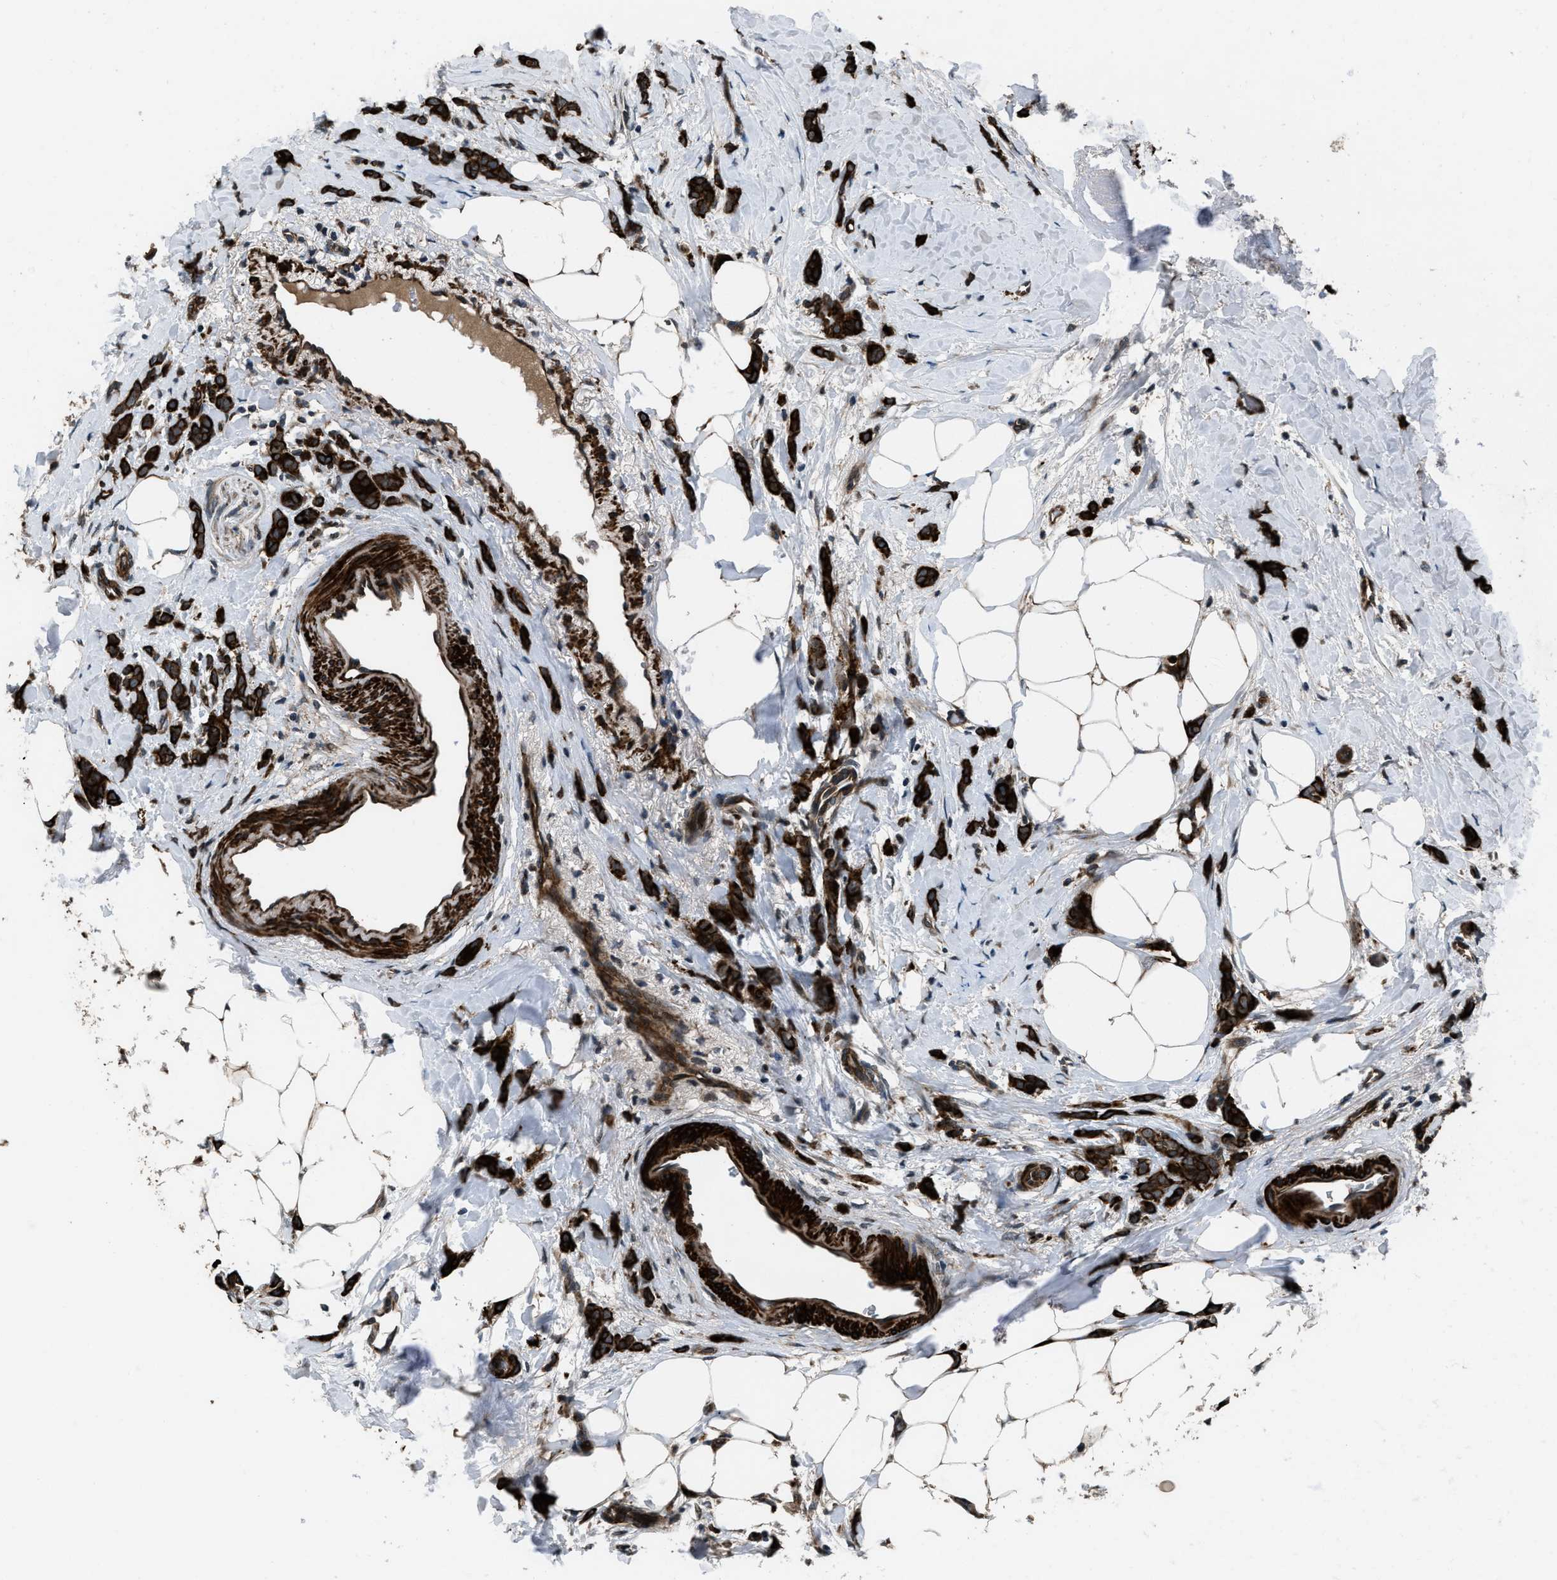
{"staining": {"intensity": "strong", "quantity": ">75%", "location": "cytoplasmic/membranous"}, "tissue": "breast cancer", "cell_type": "Tumor cells", "image_type": "cancer", "snomed": [{"axis": "morphology", "description": "Lobular carcinoma, in situ"}, {"axis": "morphology", "description": "Lobular carcinoma"}, {"axis": "topography", "description": "Breast"}], "caption": "Protein analysis of breast cancer tissue exhibits strong cytoplasmic/membranous staining in about >75% of tumor cells.", "gene": "IRAK4", "patient": {"sex": "female", "age": 41}}